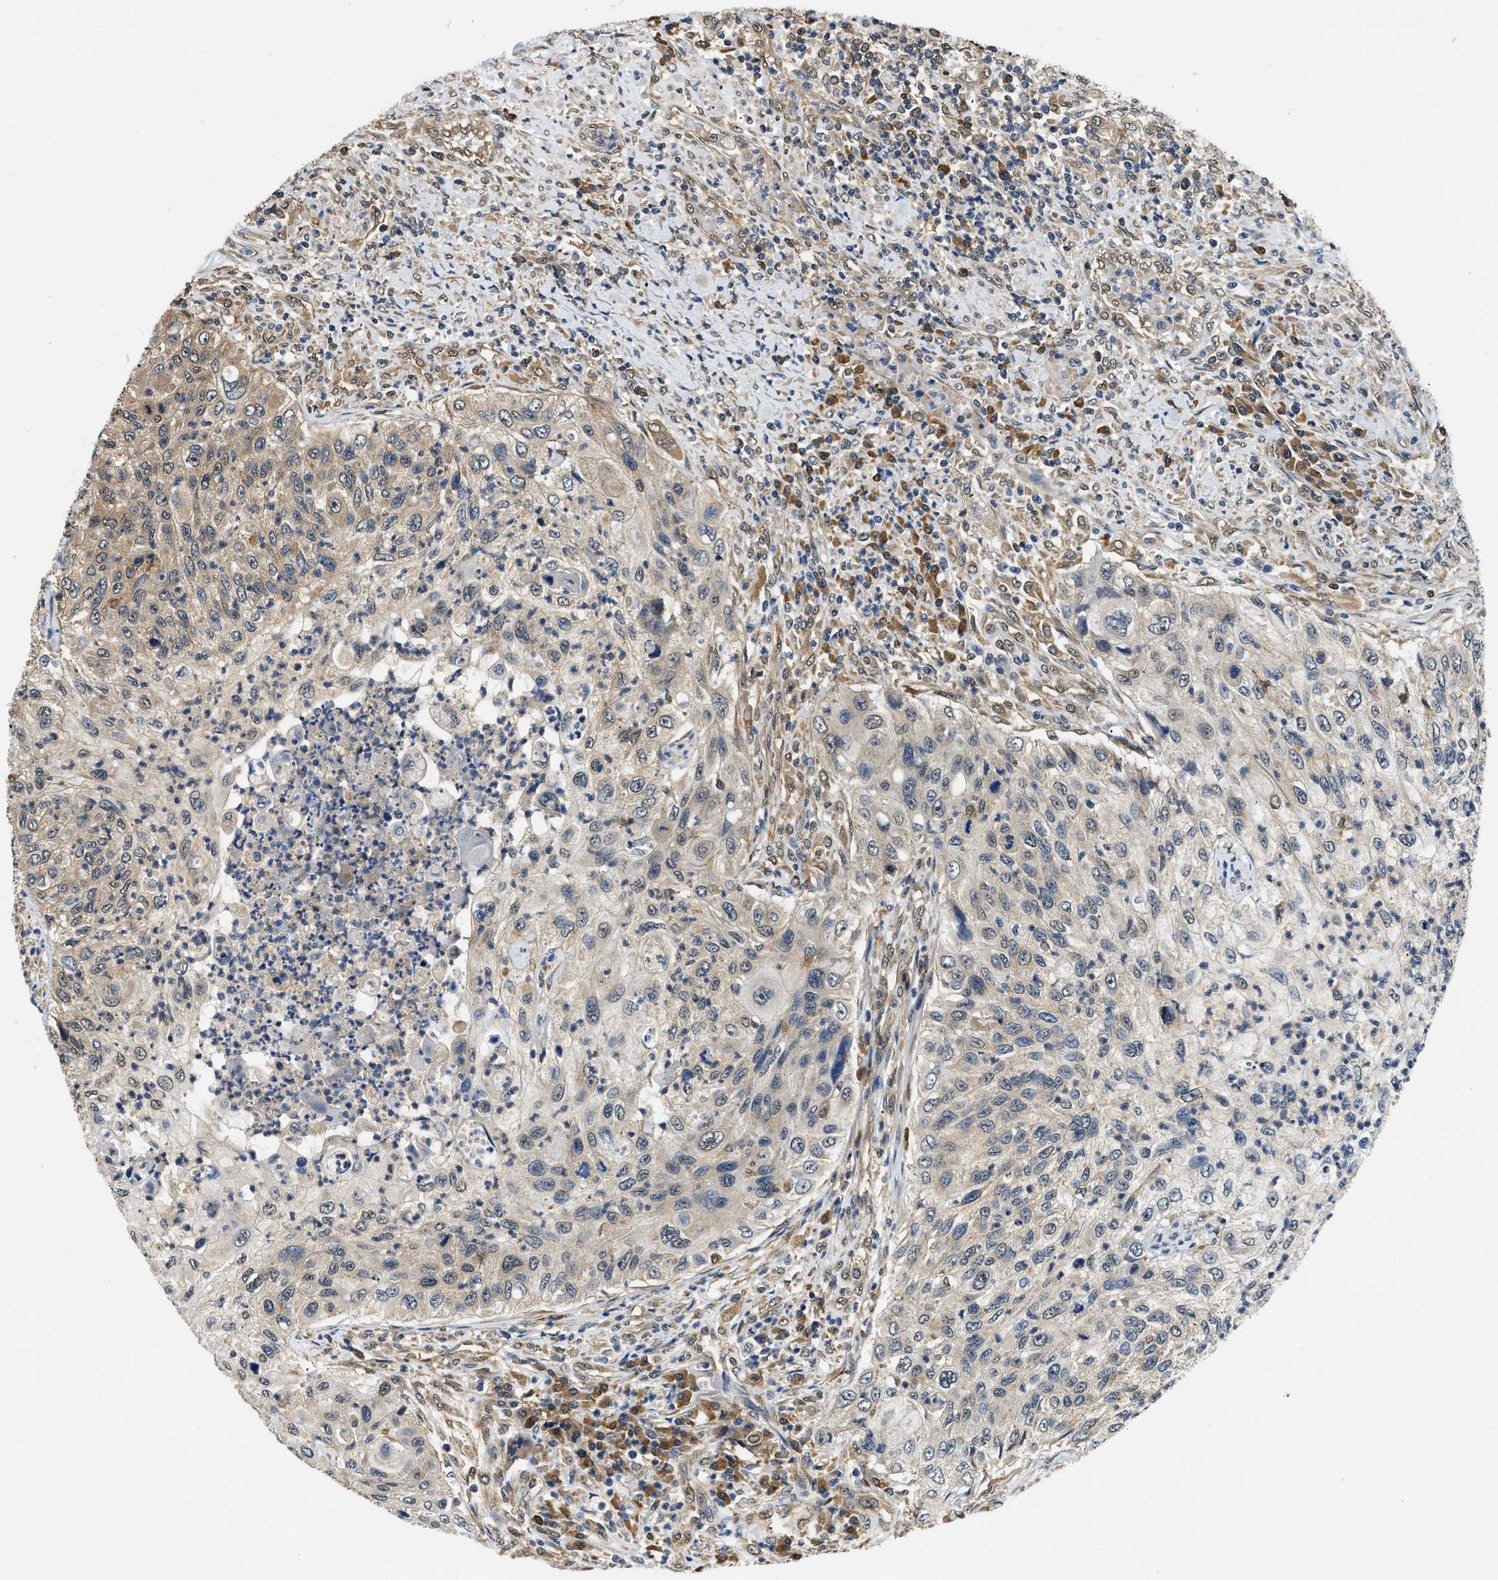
{"staining": {"intensity": "weak", "quantity": "<25%", "location": "cytoplasmic/membranous"}, "tissue": "urothelial cancer", "cell_type": "Tumor cells", "image_type": "cancer", "snomed": [{"axis": "morphology", "description": "Urothelial carcinoma, High grade"}, {"axis": "topography", "description": "Urinary bladder"}], "caption": "Immunohistochemistry (IHC) image of human urothelial cancer stained for a protein (brown), which reveals no staining in tumor cells.", "gene": "BCL7C", "patient": {"sex": "female", "age": 60}}